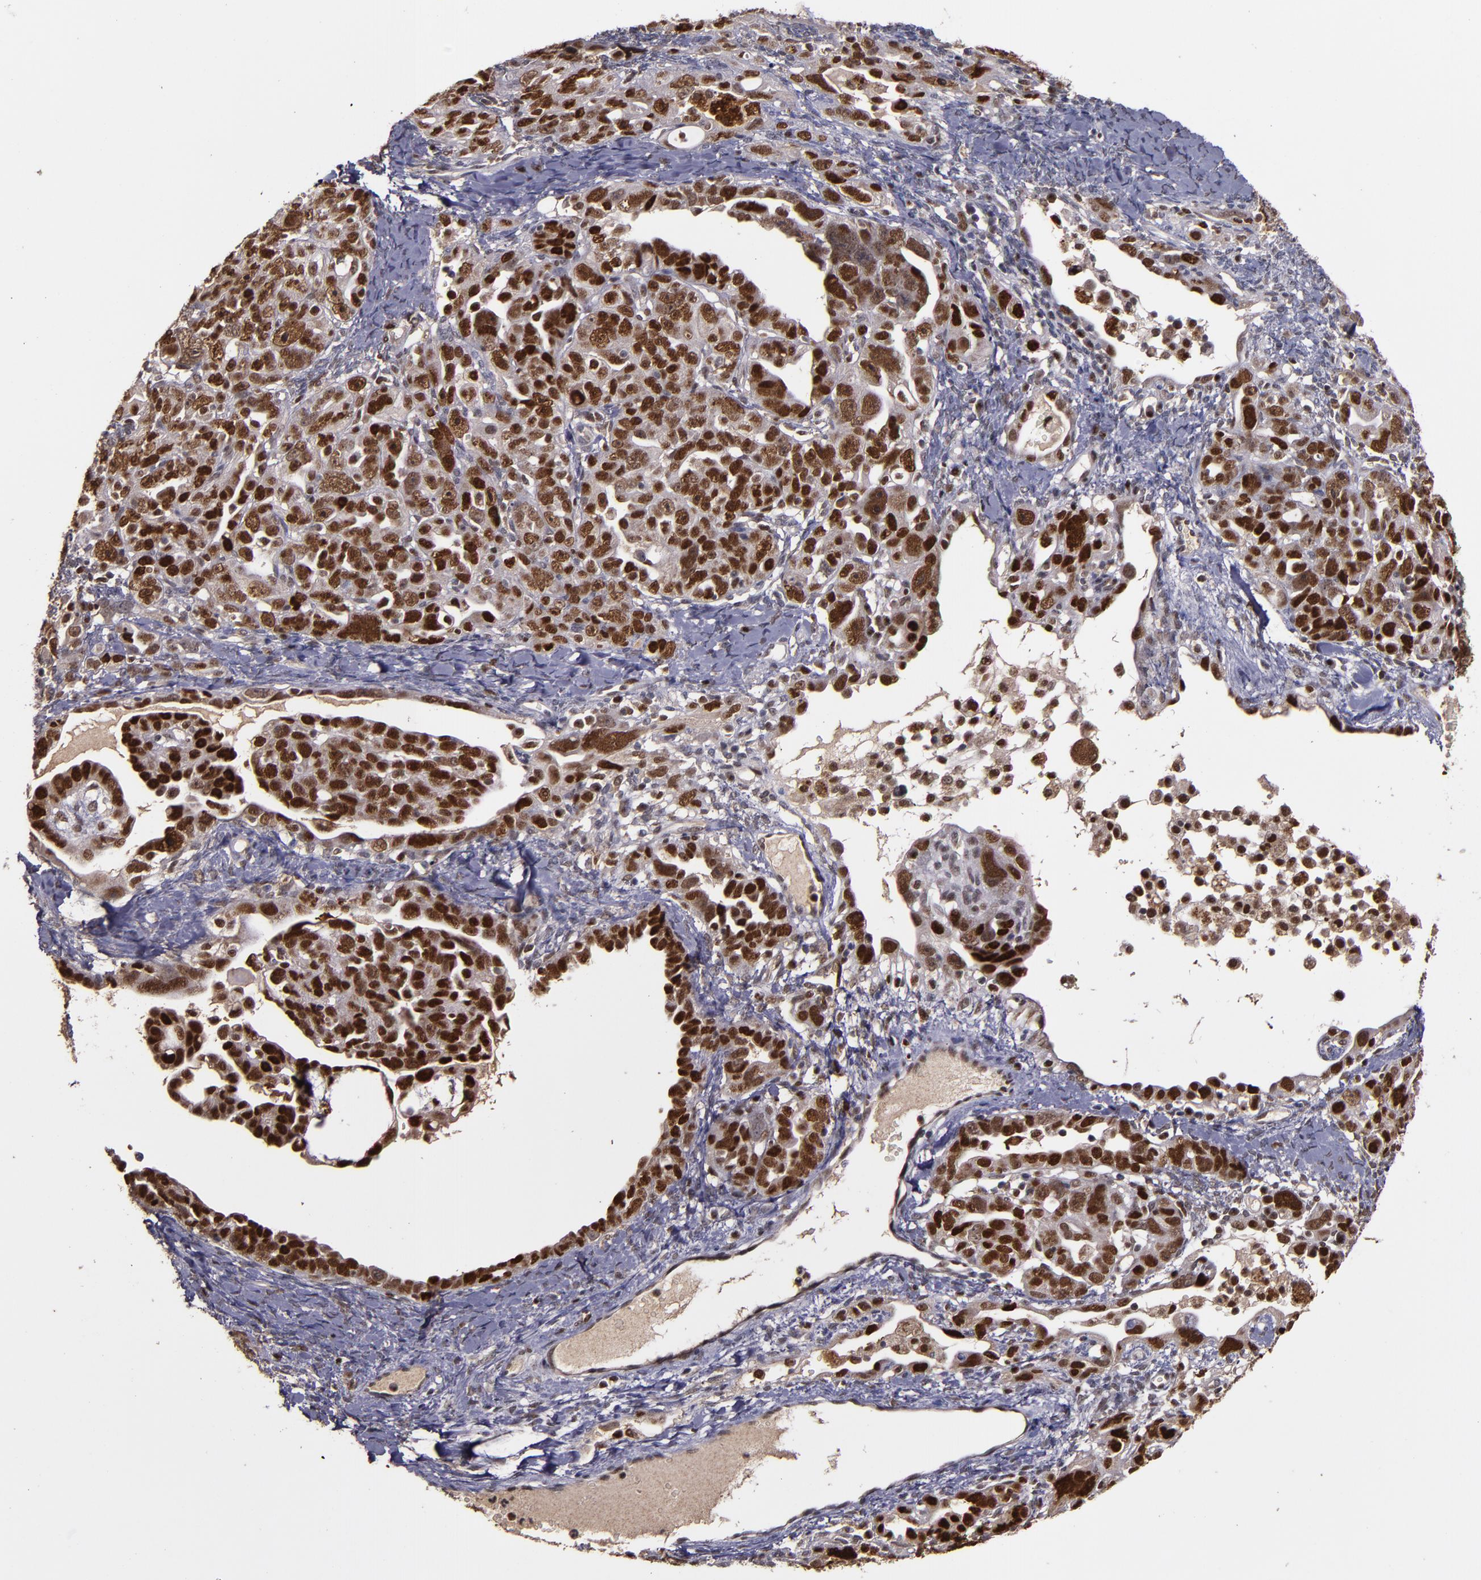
{"staining": {"intensity": "strong", "quantity": ">75%", "location": "nuclear"}, "tissue": "ovarian cancer", "cell_type": "Tumor cells", "image_type": "cancer", "snomed": [{"axis": "morphology", "description": "Cystadenocarcinoma, serous, NOS"}, {"axis": "topography", "description": "Ovary"}], "caption": "Human serous cystadenocarcinoma (ovarian) stained with a protein marker shows strong staining in tumor cells.", "gene": "CHEK2", "patient": {"sex": "female", "age": 66}}